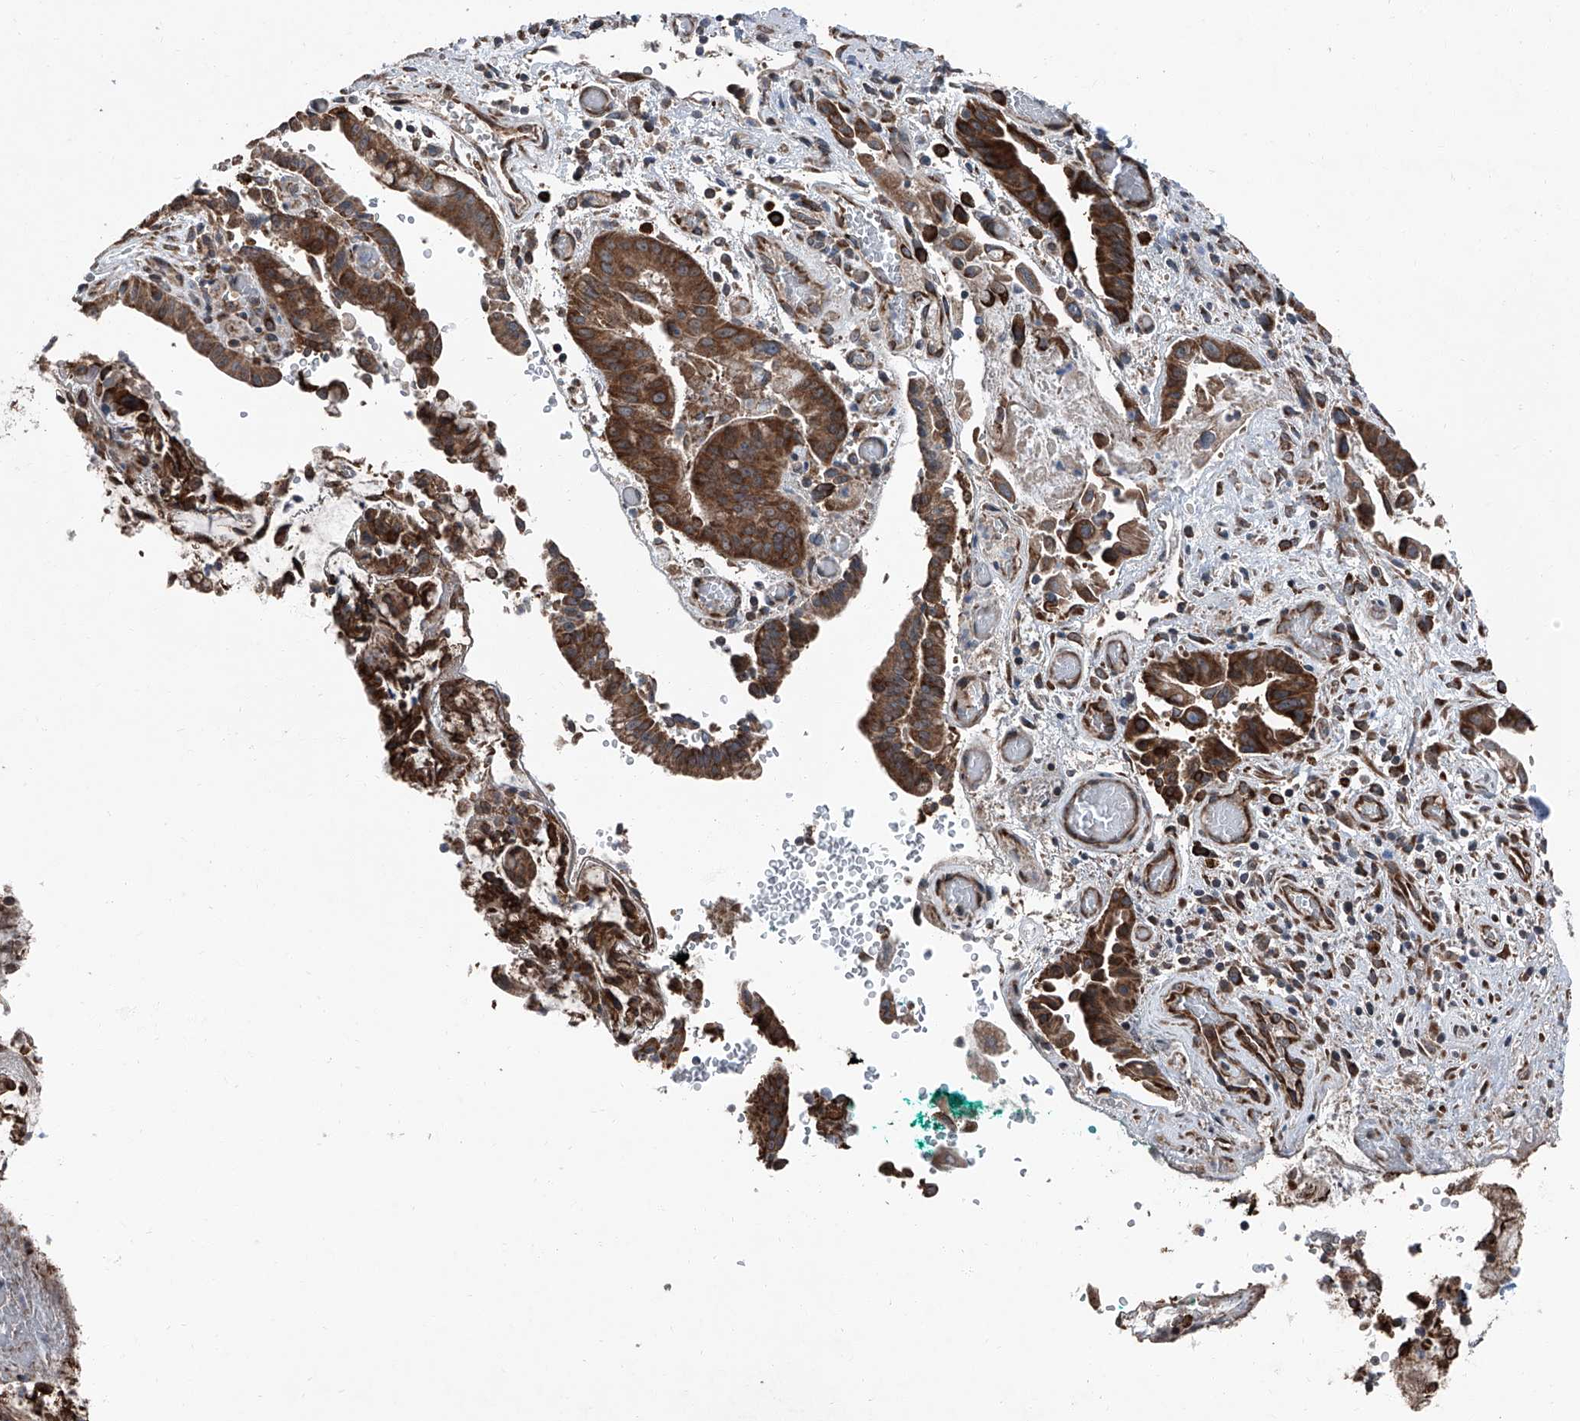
{"staining": {"intensity": "strong", "quantity": ">75%", "location": "cytoplasmic/membranous"}, "tissue": "liver cancer", "cell_type": "Tumor cells", "image_type": "cancer", "snomed": [{"axis": "morphology", "description": "Cholangiocarcinoma"}, {"axis": "topography", "description": "Liver"}], "caption": "Human cholangiocarcinoma (liver) stained with a protein marker reveals strong staining in tumor cells.", "gene": "LIMK1", "patient": {"sex": "female", "age": 54}}